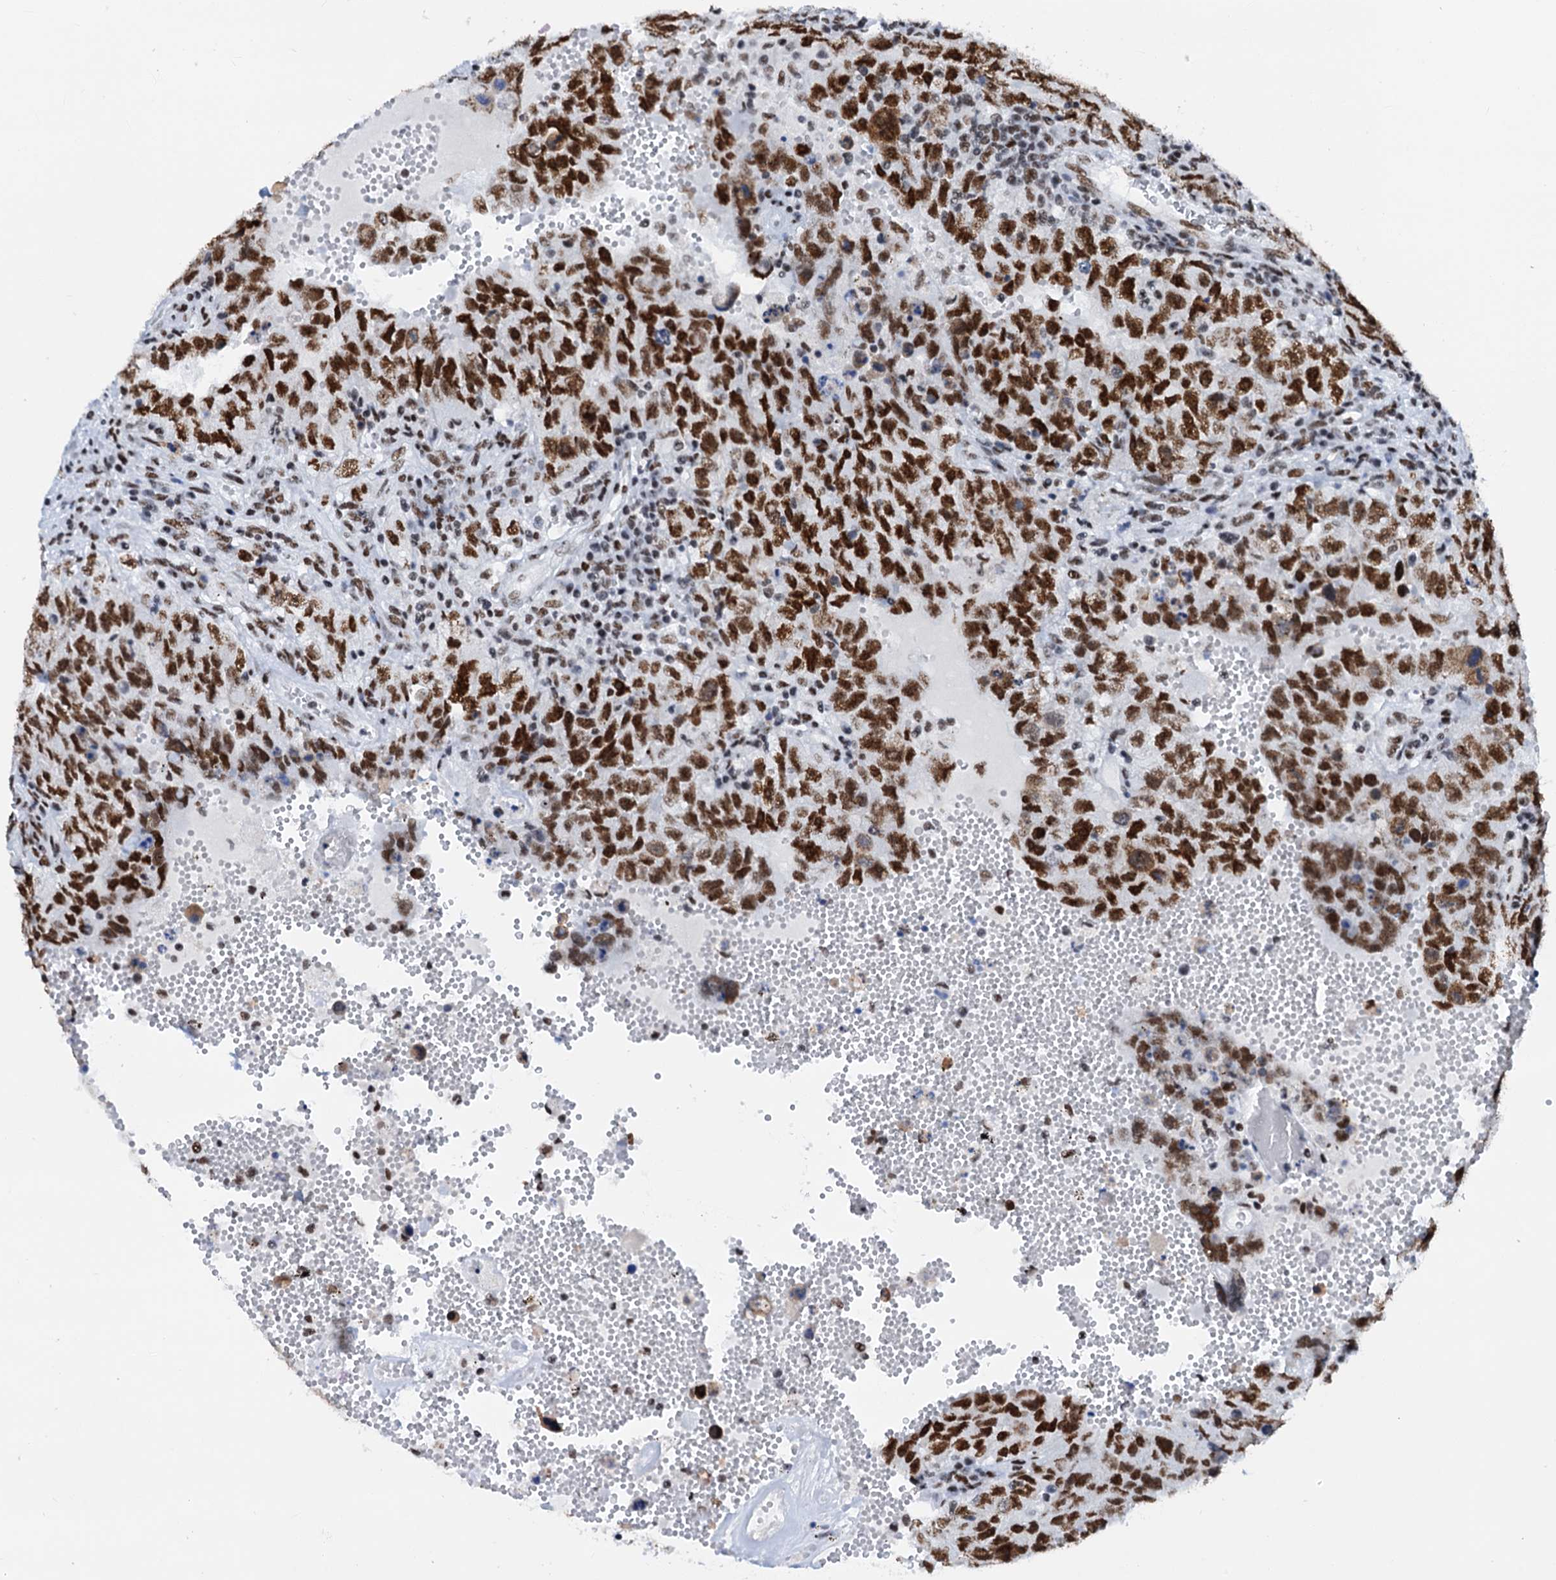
{"staining": {"intensity": "strong", "quantity": ">75%", "location": "nuclear"}, "tissue": "testis cancer", "cell_type": "Tumor cells", "image_type": "cancer", "snomed": [{"axis": "morphology", "description": "Carcinoma, Embryonal, NOS"}, {"axis": "topography", "description": "Testis"}], "caption": "The image displays immunohistochemical staining of testis cancer. There is strong nuclear staining is seen in about >75% of tumor cells.", "gene": "SLTM", "patient": {"sex": "male", "age": 26}}